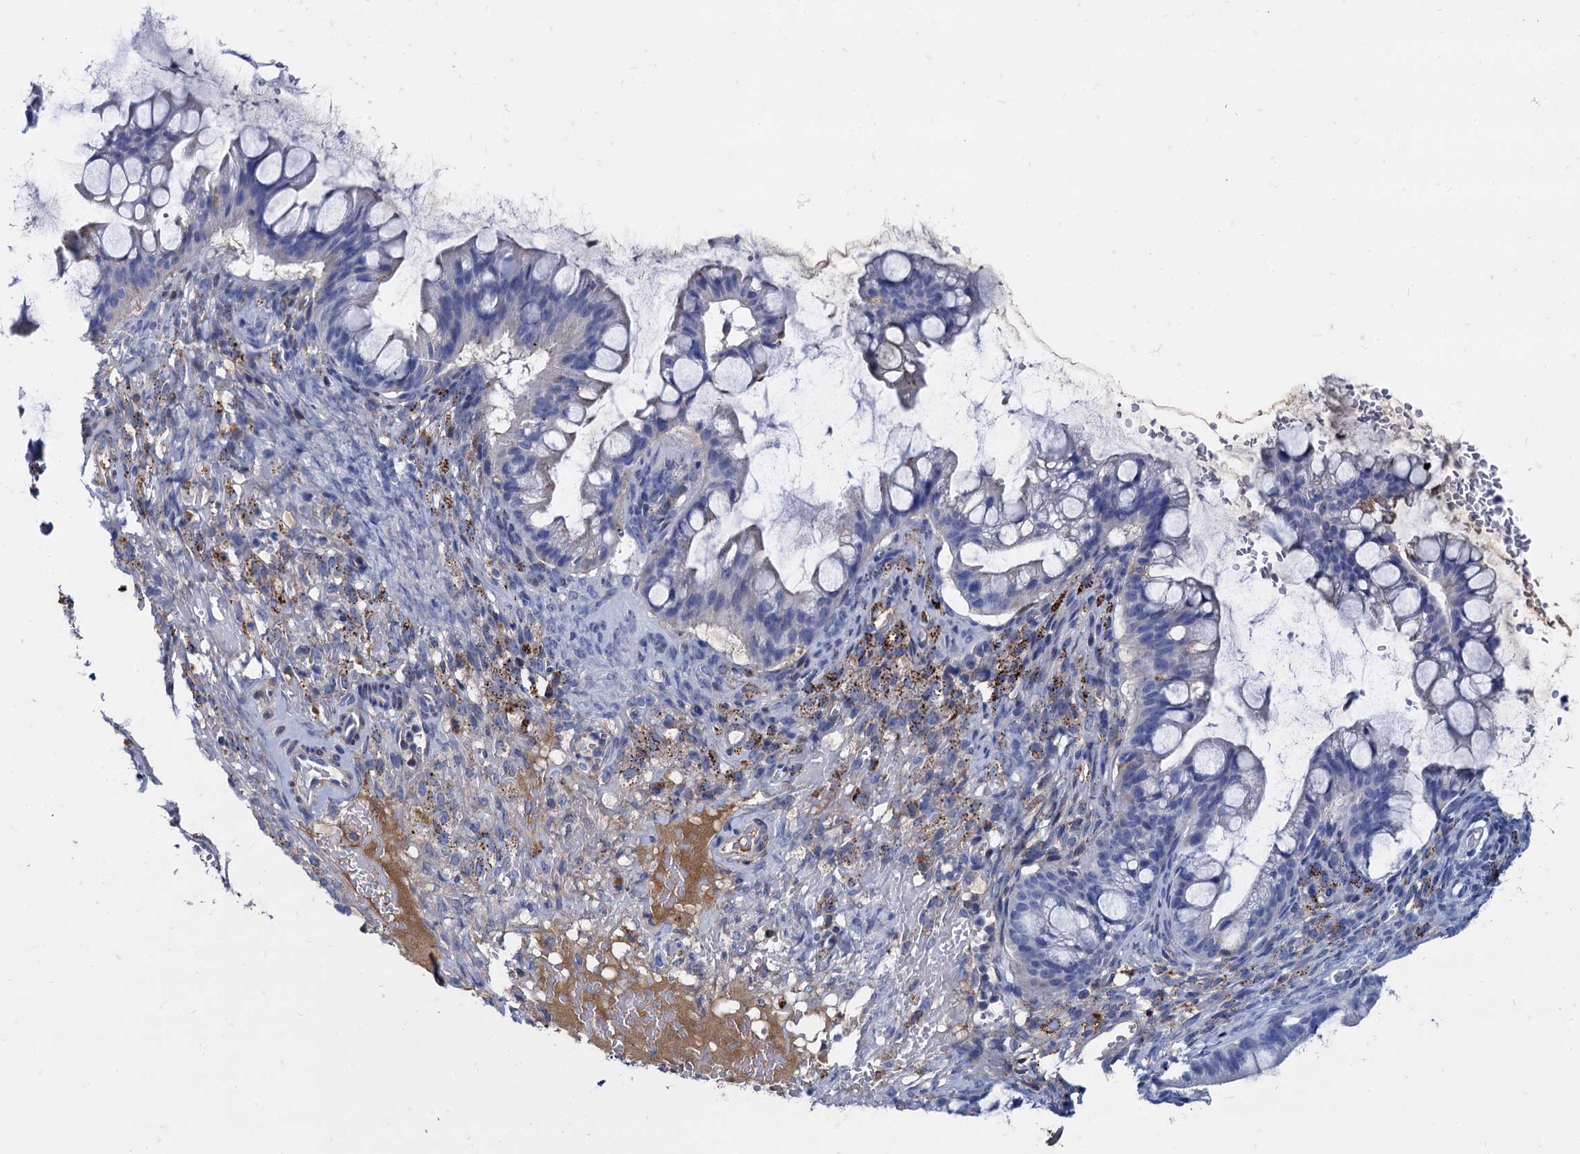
{"staining": {"intensity": "negative", "quantity": "none", "location": "none"}, "tissue": "ovarian cancer", "cell_type": "Tumor cells", "image_type": "cancer", "snomed": [{"axis": "morphology", "description": "Cystadenocarcinoma, mucinous, NOS"}, {"axis": "topography", "description": "Ovary"}], "caption": "This is an immunohistochemistry (IHC) histopathology image of human ovarian cancer. There is no expression in tumor cells.", "gene": "APOD", "patient": {"sex": "female", "age": 73}}